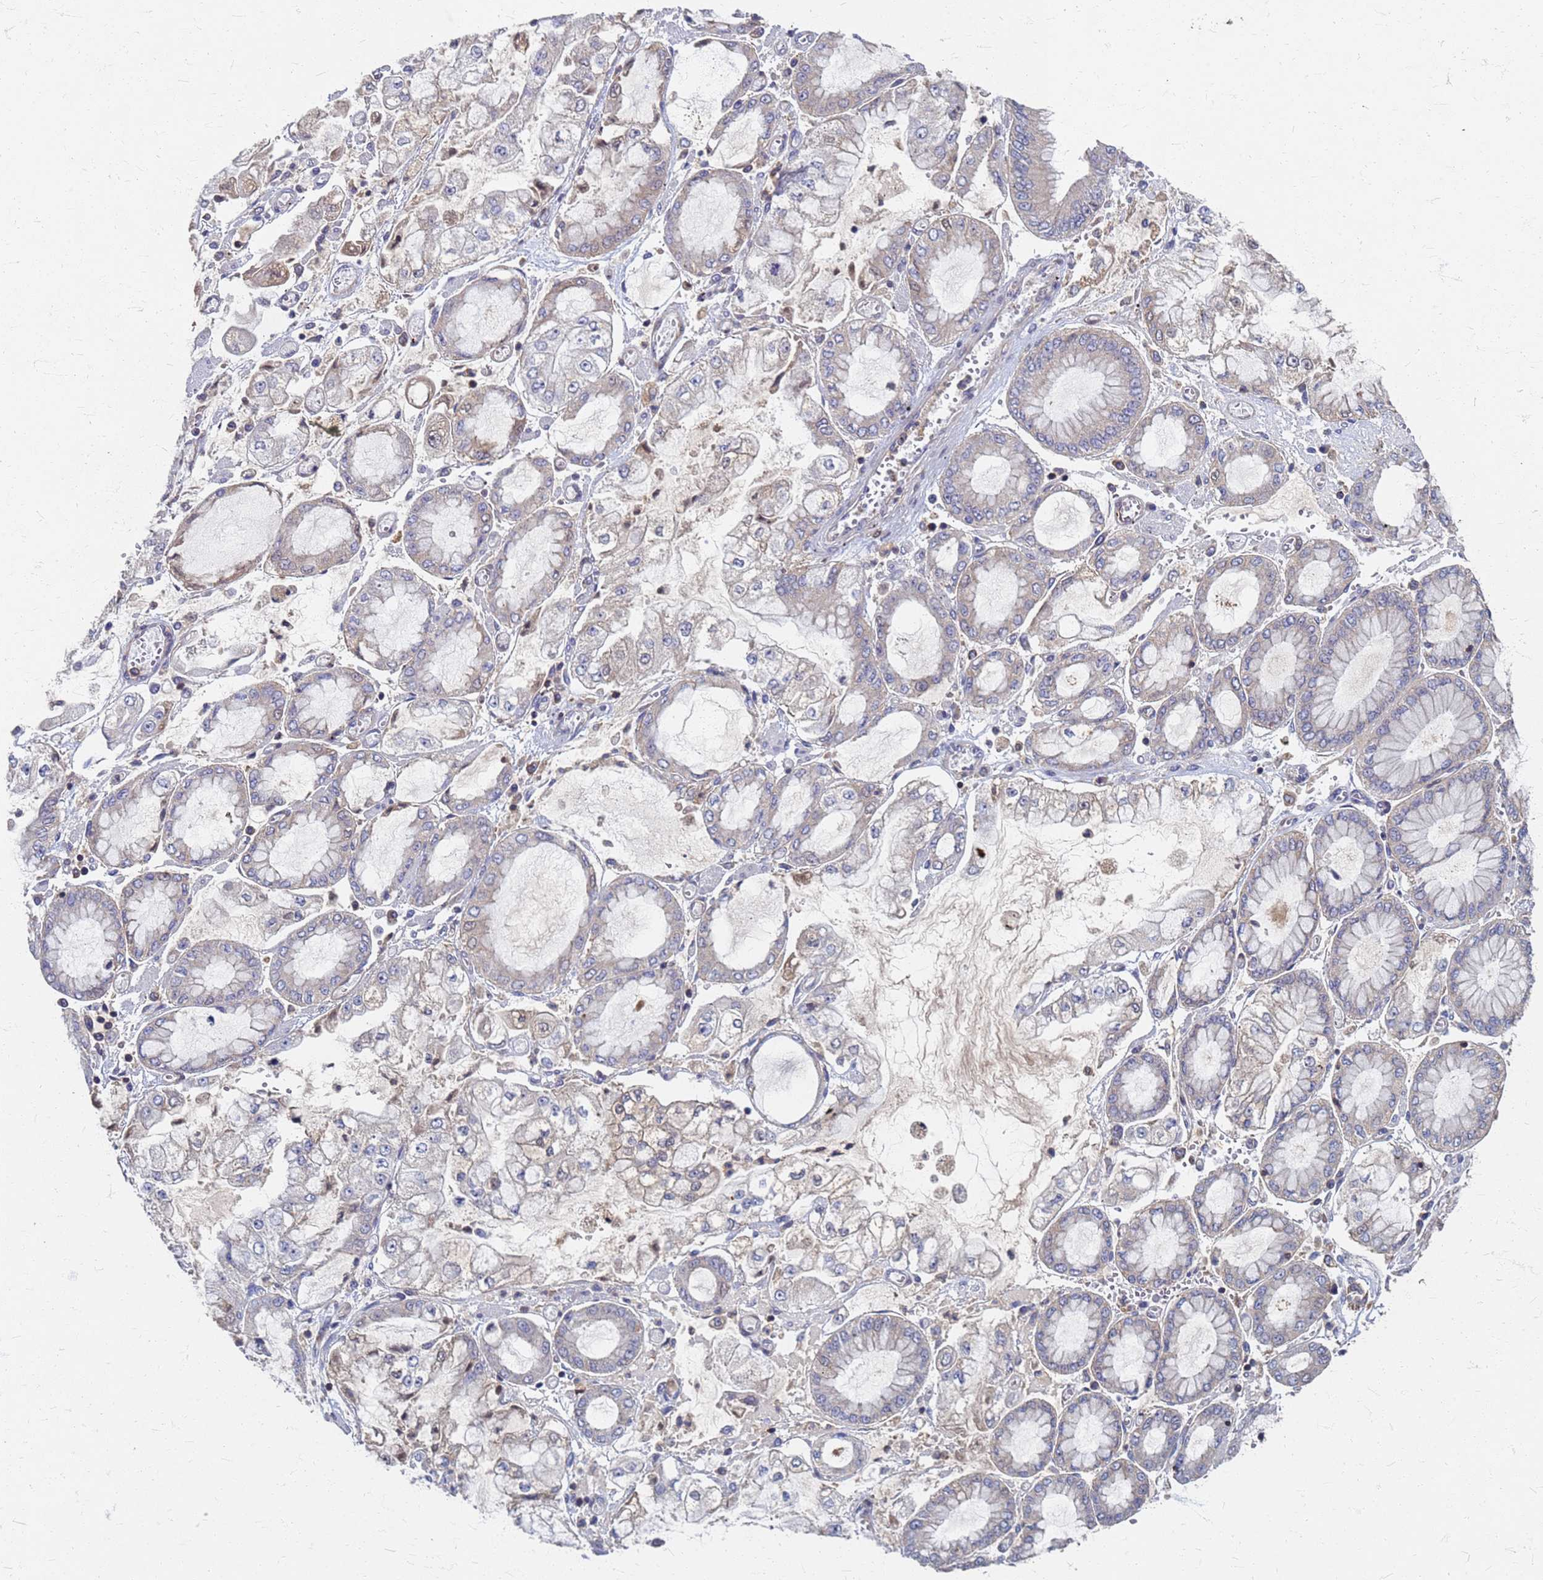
{"staining": {"intensity": "weak", "quantity": "<25%", "location": "cytoplasmic/membranous"}, "tissue": "stomach cancer", "cell_type": "Tumor cells", "image_type": "cancer", "snomed": [{"axis": "morphology", "description": "Adenocarcinoma, NOS"}, {"axis": "topography", "description": "Stomach"}], "caption": "This histopathology image is of stomach cancer (adenocarcinoma) stained with immunohistochemistry (IHC) to label a protein in brown with the nuclei are counter-stained blue. There is no expression in tumor cells.", "gene": "KRCC1", "patient": {"sex": "male", "age": 76}}